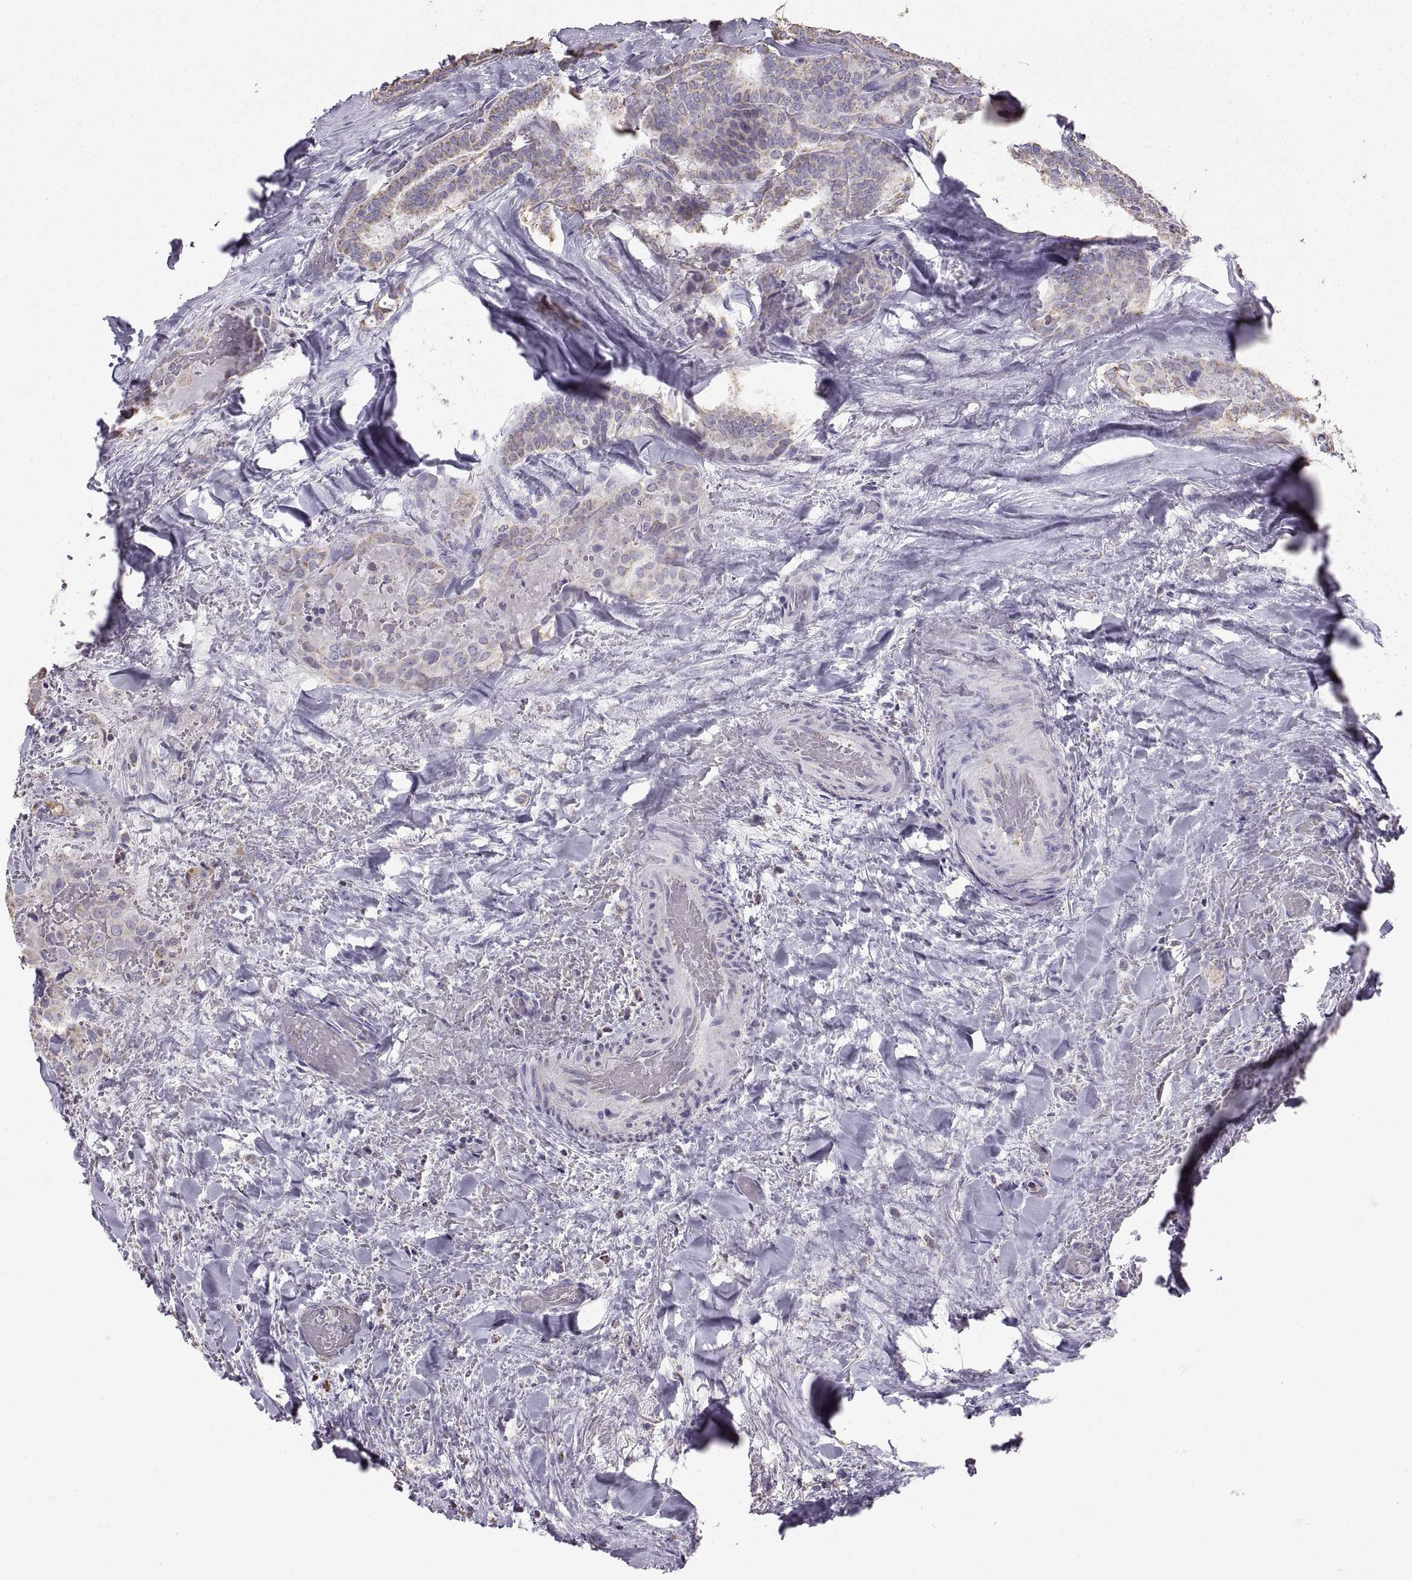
{"staining": {"intensity": "weak", "quantity": ">75%", "location": "cytoplasmic/membranous"}, "tissue": "thyroid cancer", "cell_type": "Tumor cells", "image_type": "cancer", "snomed": [{"axis": "morphology", "description": "Papillary adenocarcinoma, NOS"}, {"axis": "topography", "description": "Thyroid gland"}], "caption": "Thyroid papillary adenocarcinoma tissue exhibits weak cytoplasmic/membranous expression in approximately >75% of tumor cells, visualized by immunohistochemistry.", "gene": "STMND1", "patient": {"sex": "female", "age": 39}}